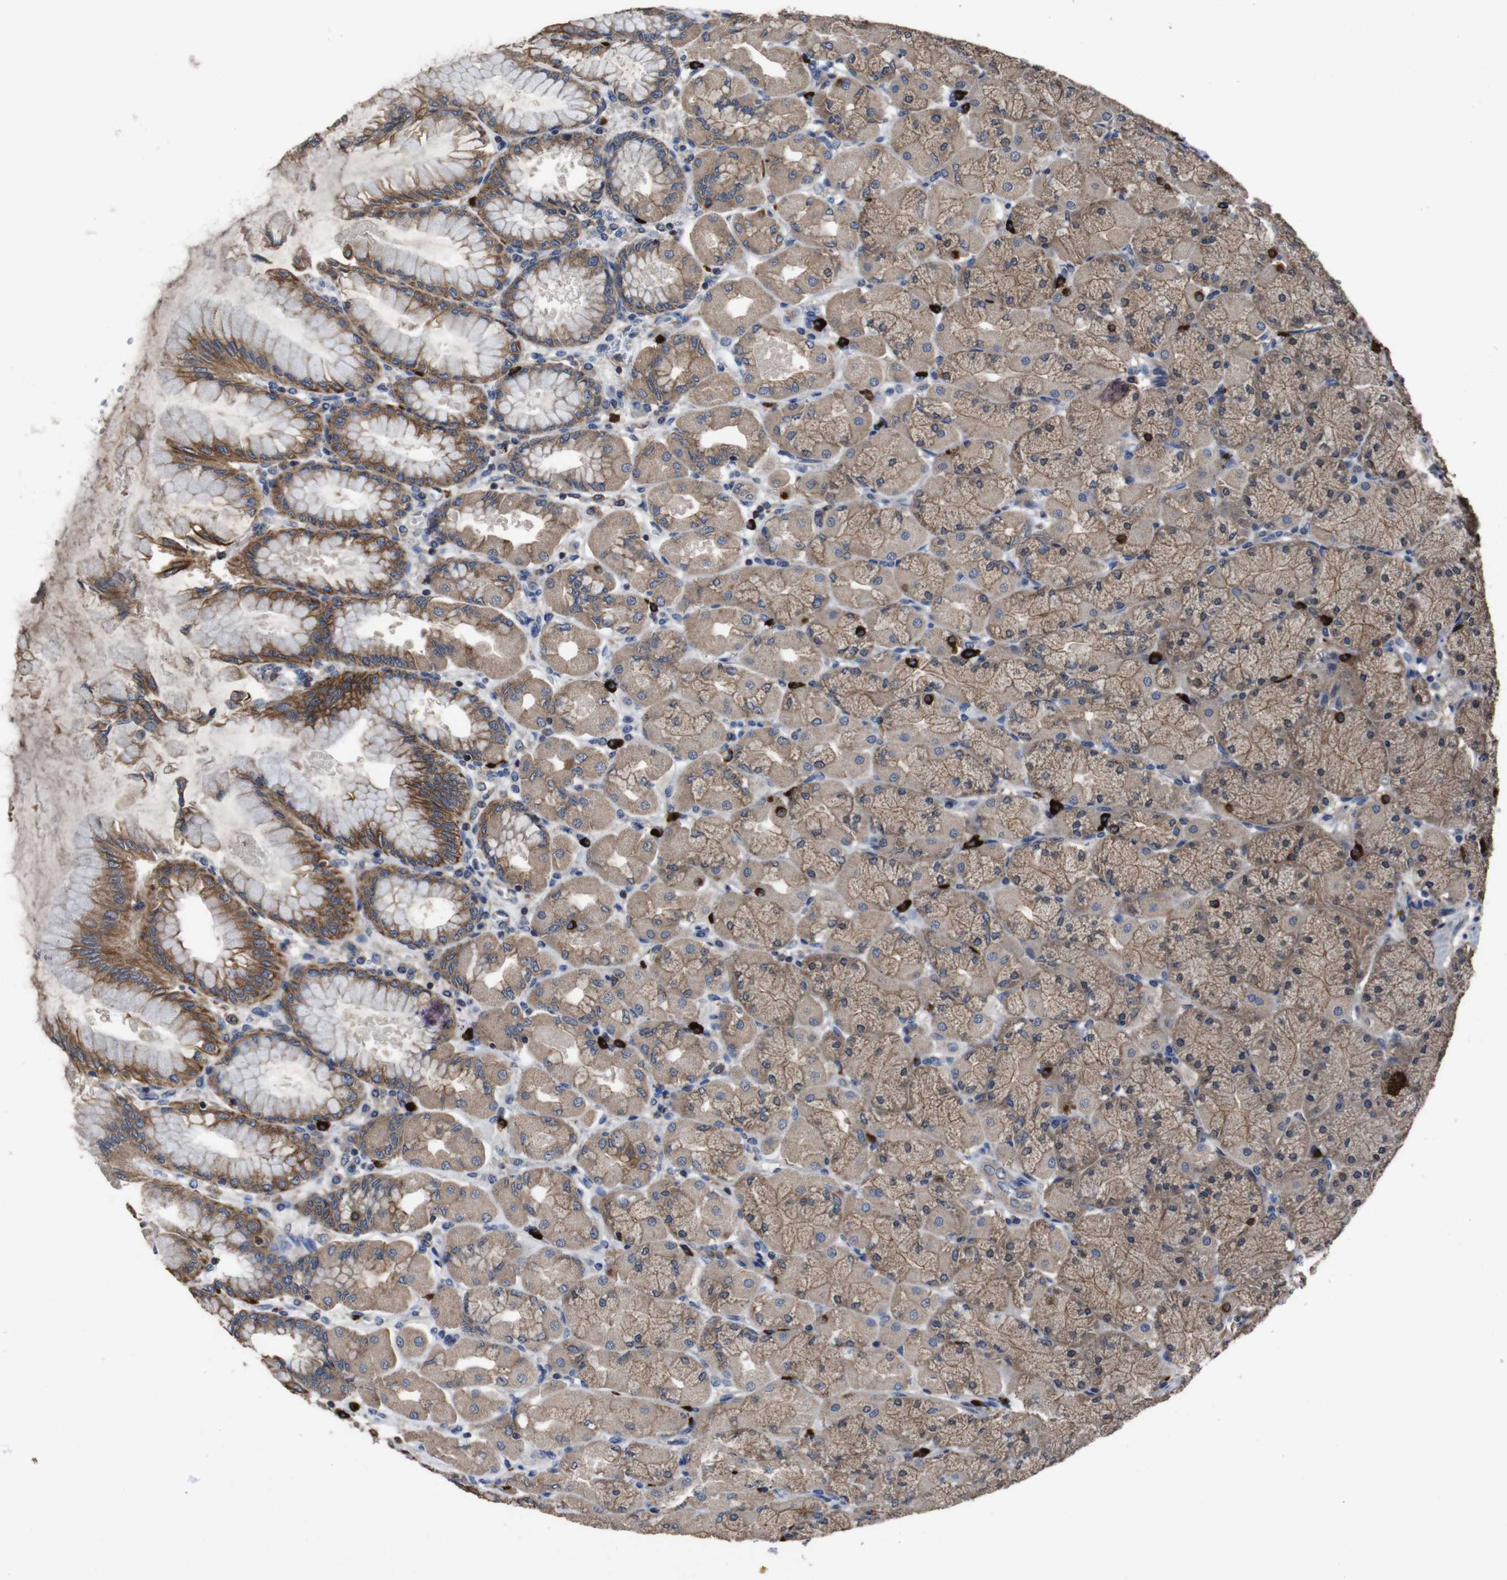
{"staining": {"intensity": "moderate", "quantity": ">75%", "location": "cytoplasmic/membranous"}, "tissue": "stomach", "cell_type": "Glandular cells", "image_type": "normal", "snomed": [{"axis": "morphology", "description": "Normal tissue, NOS"}, {"axis": "topography", "description": "Stomach, upper"}], "caption": "Brown immunohistochemical staining in normal stomach reveals moderate cytoplasmic/membranous expression in approximately >75% of glandular cells. The staining is performed using DAB brown chromogen to label protein expression. The nuclei are counter-stained blue using hematoxylin.", "gene": "GLIPR1", "patient": {"sex": "female", "age": 56}}